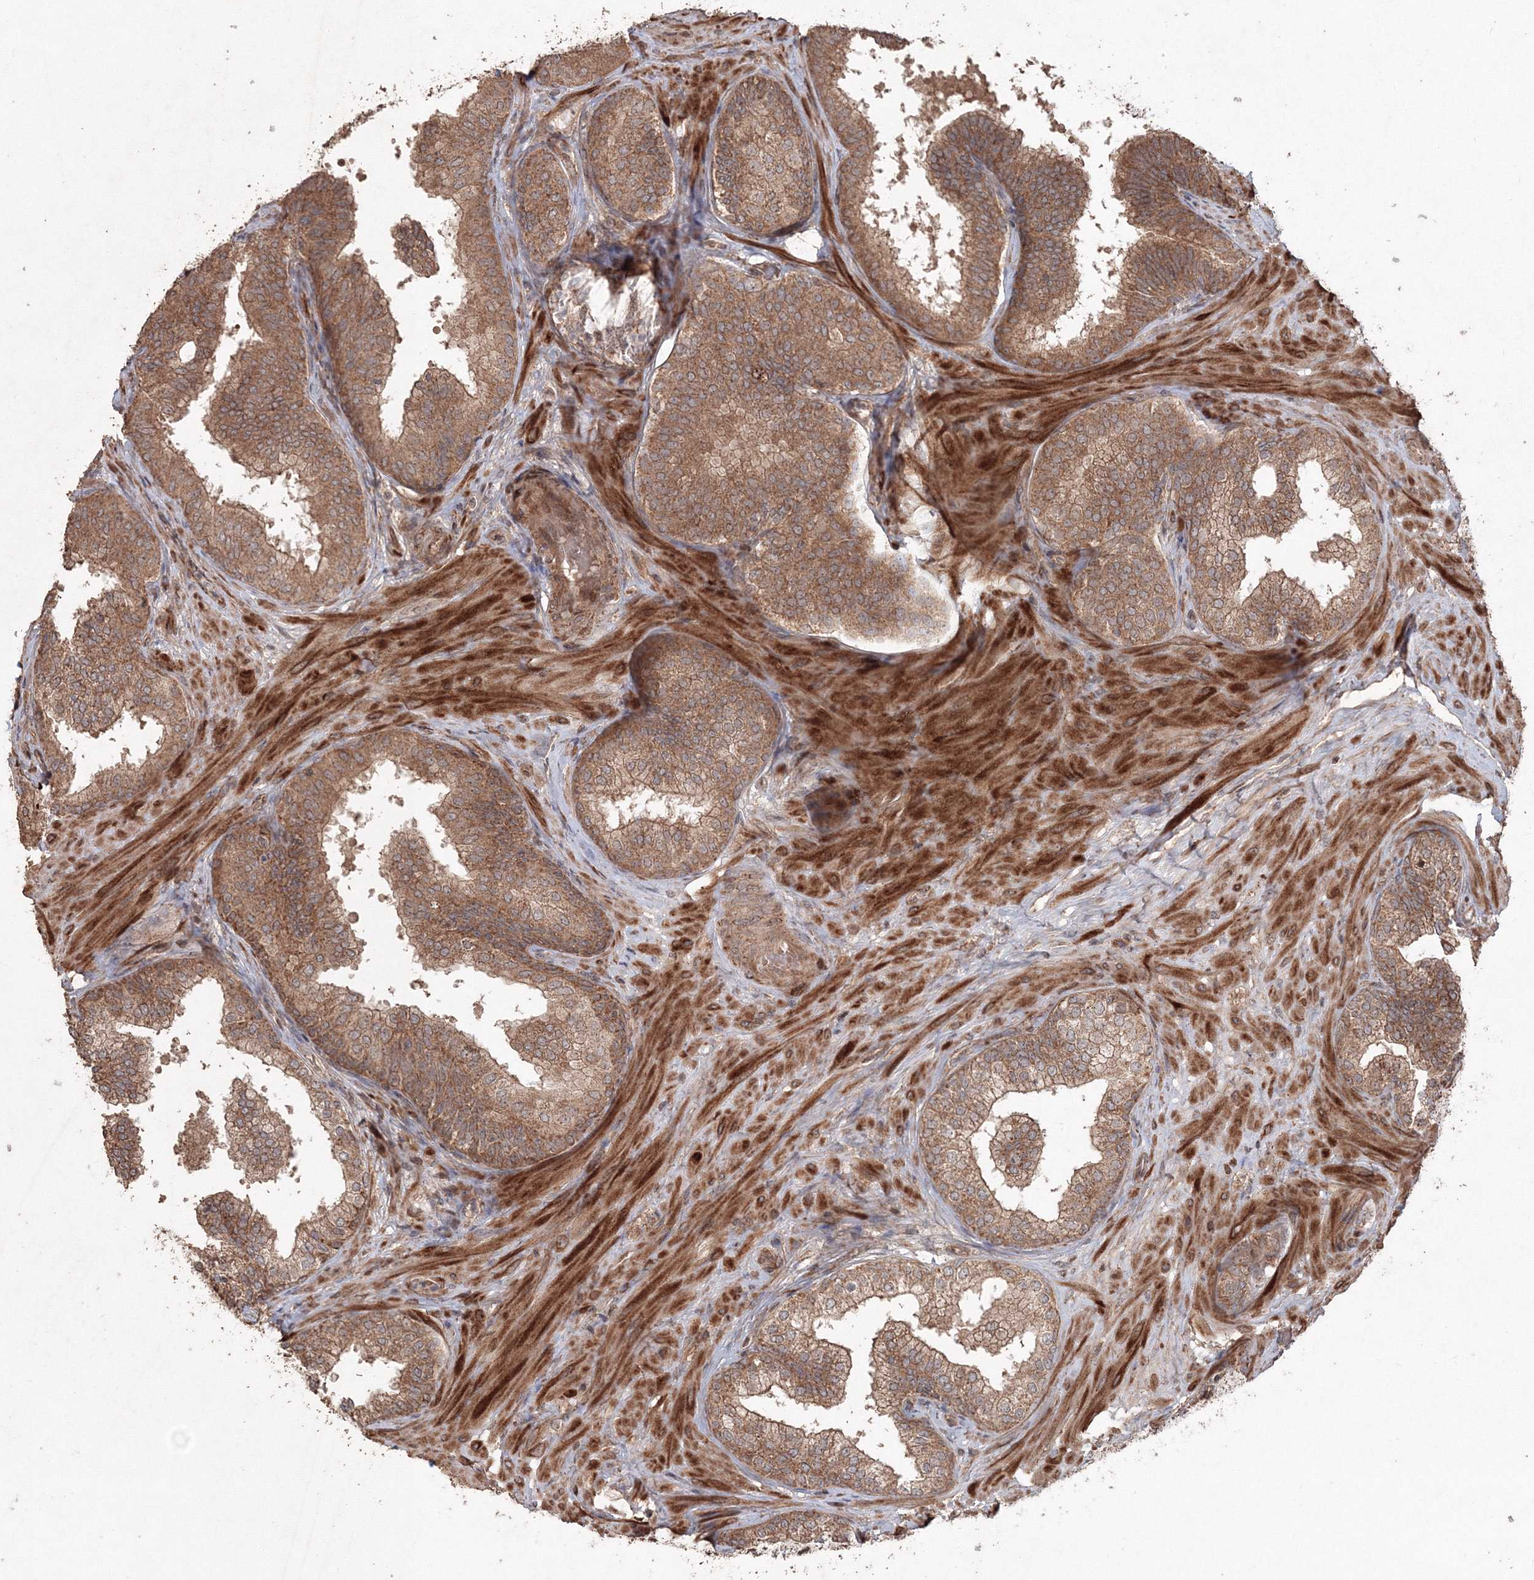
{"staining": {"intensity": "moderate", "quantity": ">75%", "location": "cytoplasmic/membranous"}, "tissue": "prostate", "cell_type": "Glandular cells", "image_type": "normal", "snomed": [{"axis": "morphology", "description": "Normal tissue, NOS"}, {"axis": "topography", "description": "Prostate"}], "caption": "Protein expression analysis of normal human prostate reveals moderate cytoplasmic/membranous expression in approximately >75% of glandular cells.", "gene": "ANAPC16", "patient": {"sex": "male", "age": 60}}